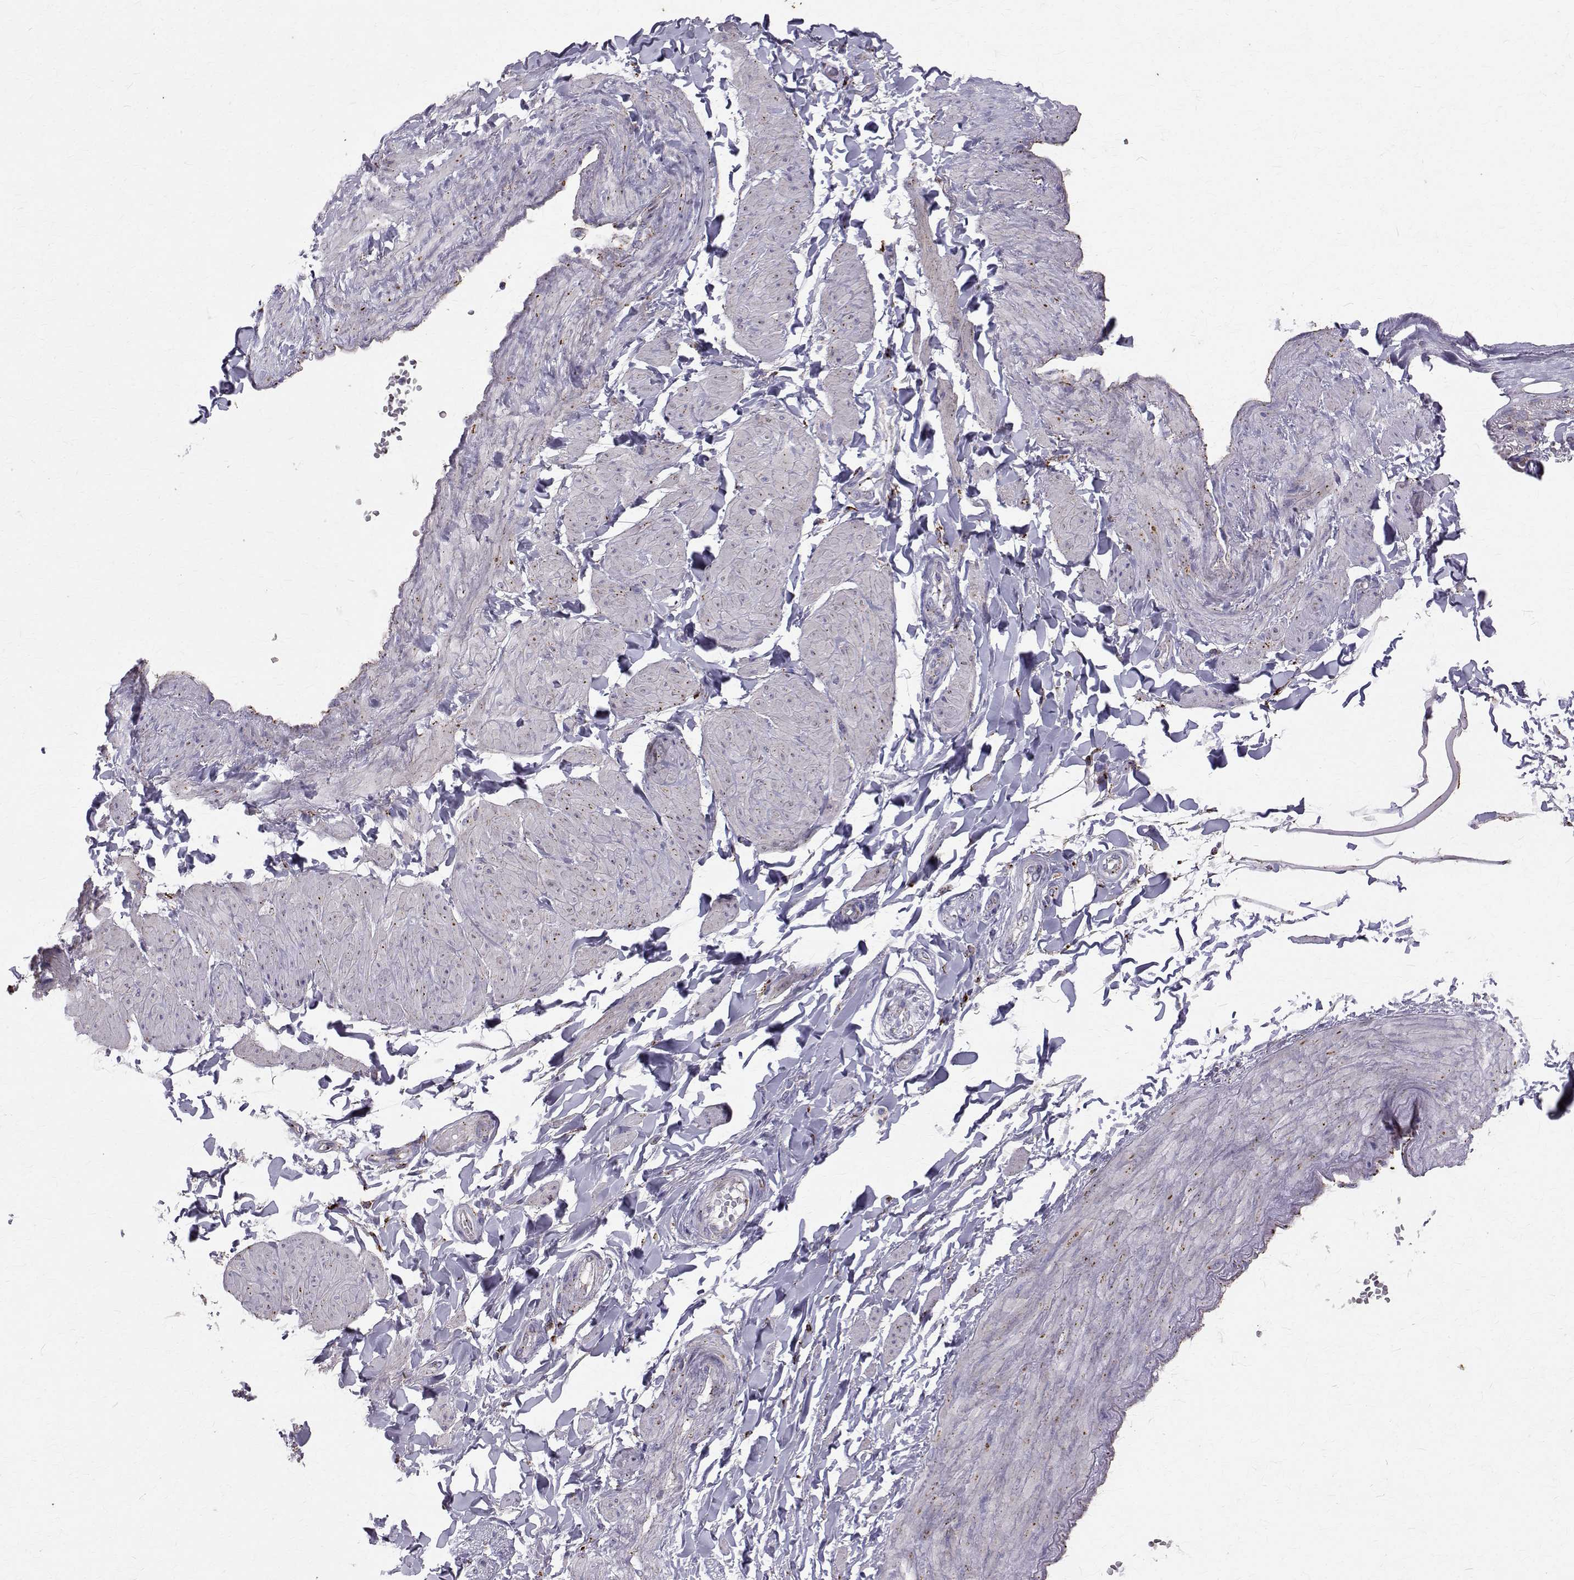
{"staining": {"intensity": "negative", "quantity": "none", "location": "none"}, "tissue": "adipose tissue", "cell_type": "Adipocytes", "image_type": "normal", "snomed": [{"axis": "morphology", "description": "Normal tissue, NOS"}, {"axis": "topography", "description": "Epididymis"}, {"axis": "topography", "description": "Peripheral nerve tissue"}], "caption": "Immunohistochemistry (IHC) micrograph of unremarkable adipose tissue stained for a protein (brown), which demonstrates no expression in adipocytes. (DAB (3,3'-diaminobenzidine) IHC, high magnification).", "gene": "TPP1", "patient": {"sex": "male", "age": 32}}